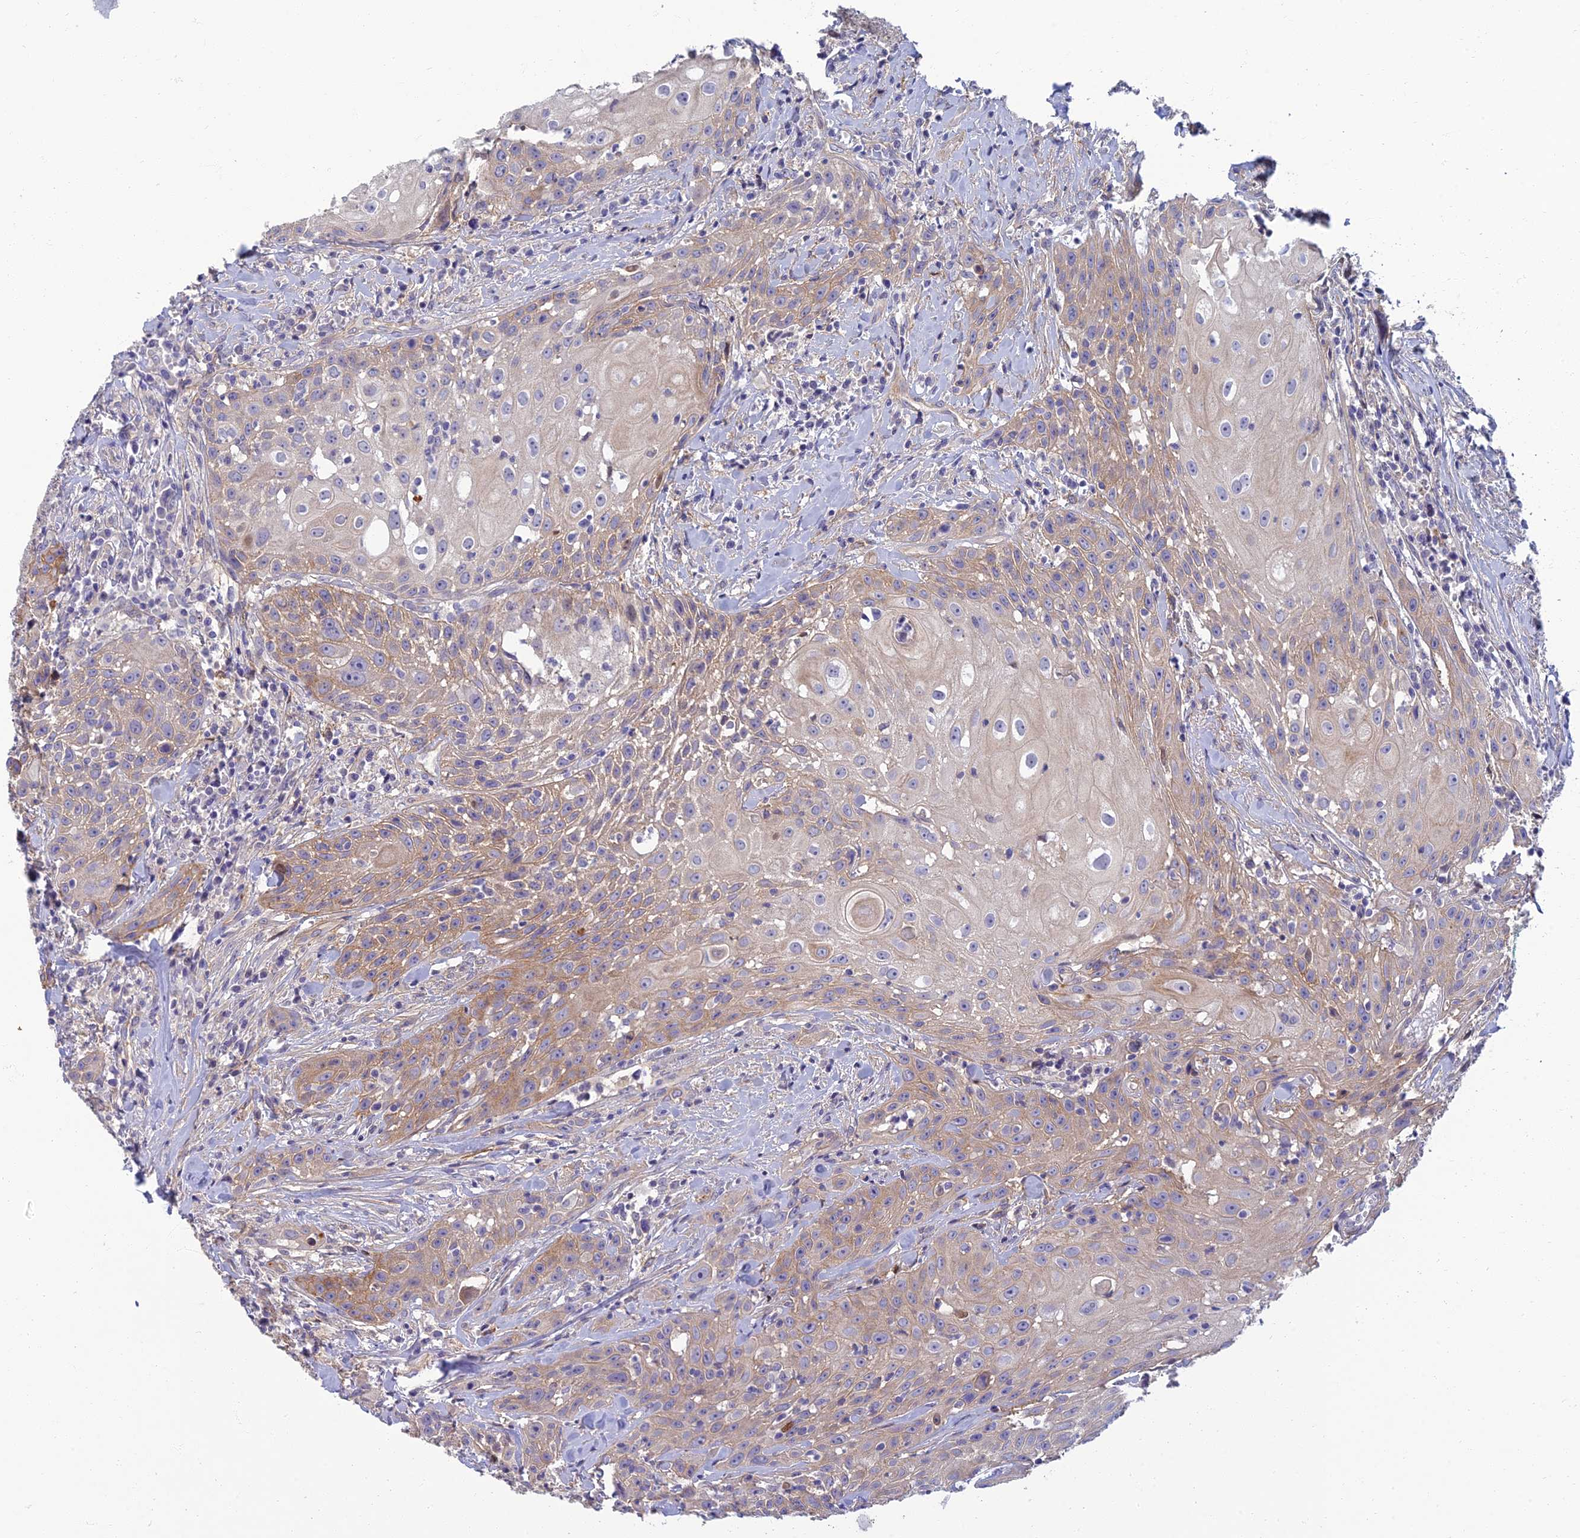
{"staining": {"intensity": "weak", "quantity": "25%-75%", "location": "cytoplasmic/membranous"}, "tissue": "head and neck cancer", "cell_type": "Tumor cells", "image_type": "cancer", "snomed": [{"axis": "morphology", "description": "Squamous cell carcinoma, NOS"}, {"axis": "topography", "description": "Oral tissue"}, {"axis": "topography", "description": "Head-Neck"}], "caption": "Immunohistochemical staining of head and neck cancer shows weak cytoplasmic/membranous protein positivity in approximately 25%-75% of tumor cells.", "gene": "NEURL1", "patient": {"sex": "female", "age": 82}}